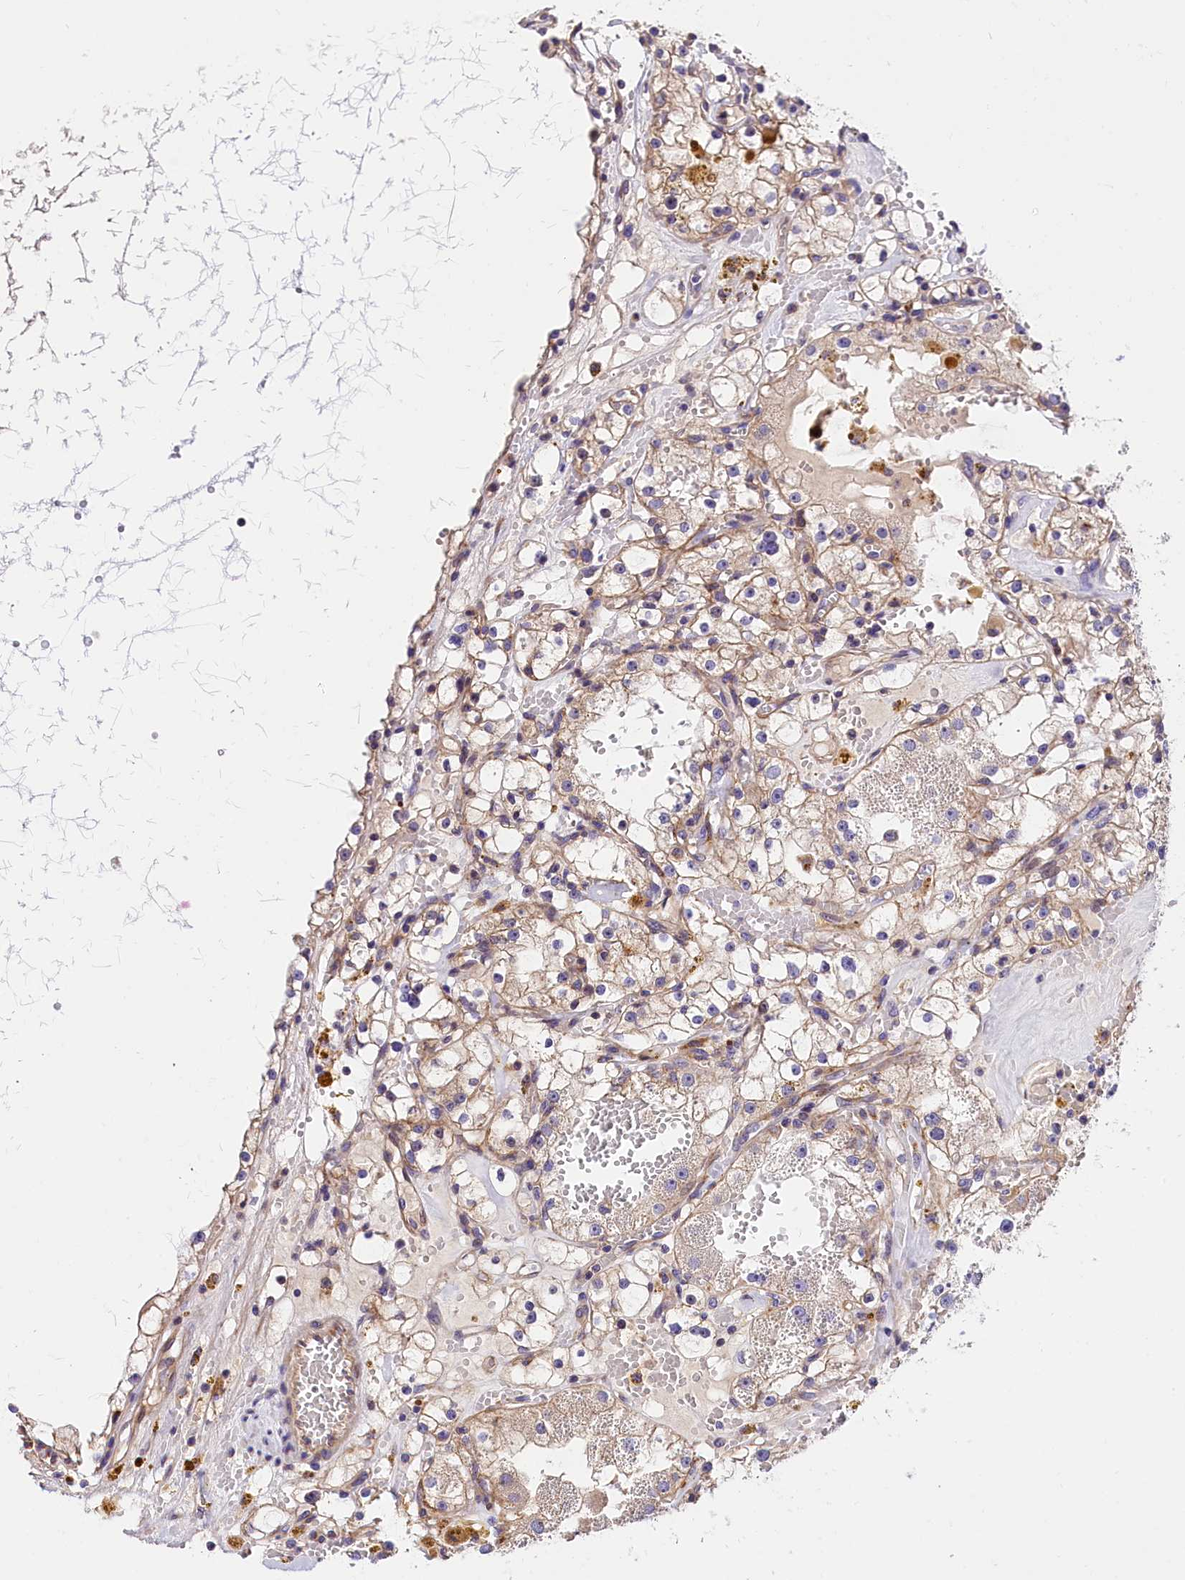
{"staining": {"intensity": "negative", "quantity": "none", "location": "none"}, "tissue": "renal cancer", "cell_type": "Tumor cells", "image_type": "cancer", "snomed": [{"axis": "morphology", "description": "Adenocarcinoma, NOS"}, {"axis": "topography", "description": "Kidney"}], "caption": "The image exhibits no significant positivity in tumor cells of renal cancer. (Stains: DAB immunohistochemistry with hematoxylin counter stain, Microscopy: brightfield microscopy at high magnification).", "gene": "ARMC6", "patient": {"sex": "male", "age": 56}}